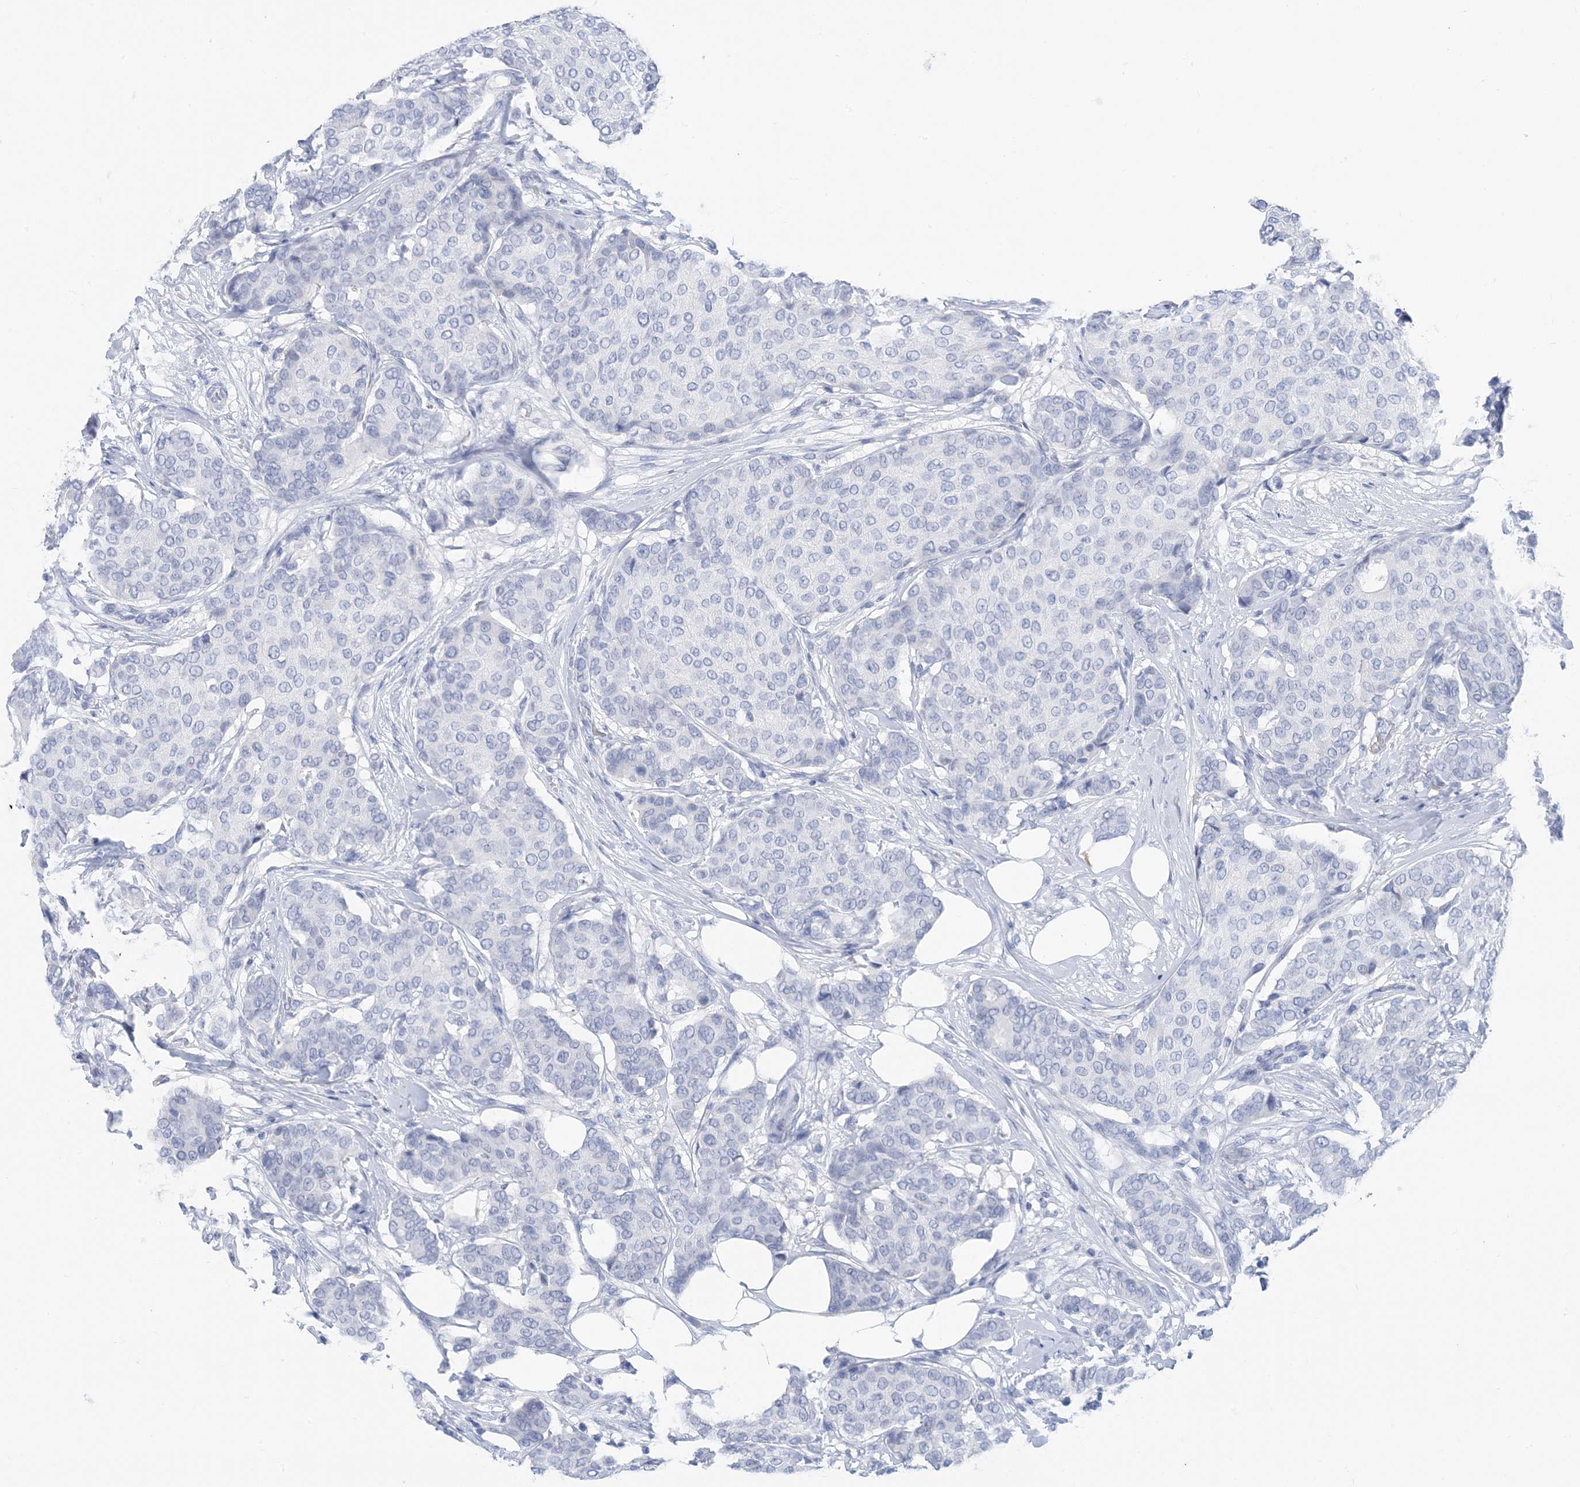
{"staining": {"intensity": "negative", "quantity": "none", "location": "none"}, "tissue": "breast cancer", "cell_type": "Tumor cells", "image_type": "cancer", "snomed": [{"axis": "morphology", "description": "Duct carcinoma"}, {"axis": "topography", "description": "Breast"}], "caption": "The photomicrograph demonstrates no significant staining in tumor cells of breast cancer (intraductal carcinoma).", "gene": "SH3YL1", "patient": {"sex": "female", "age": 75}}